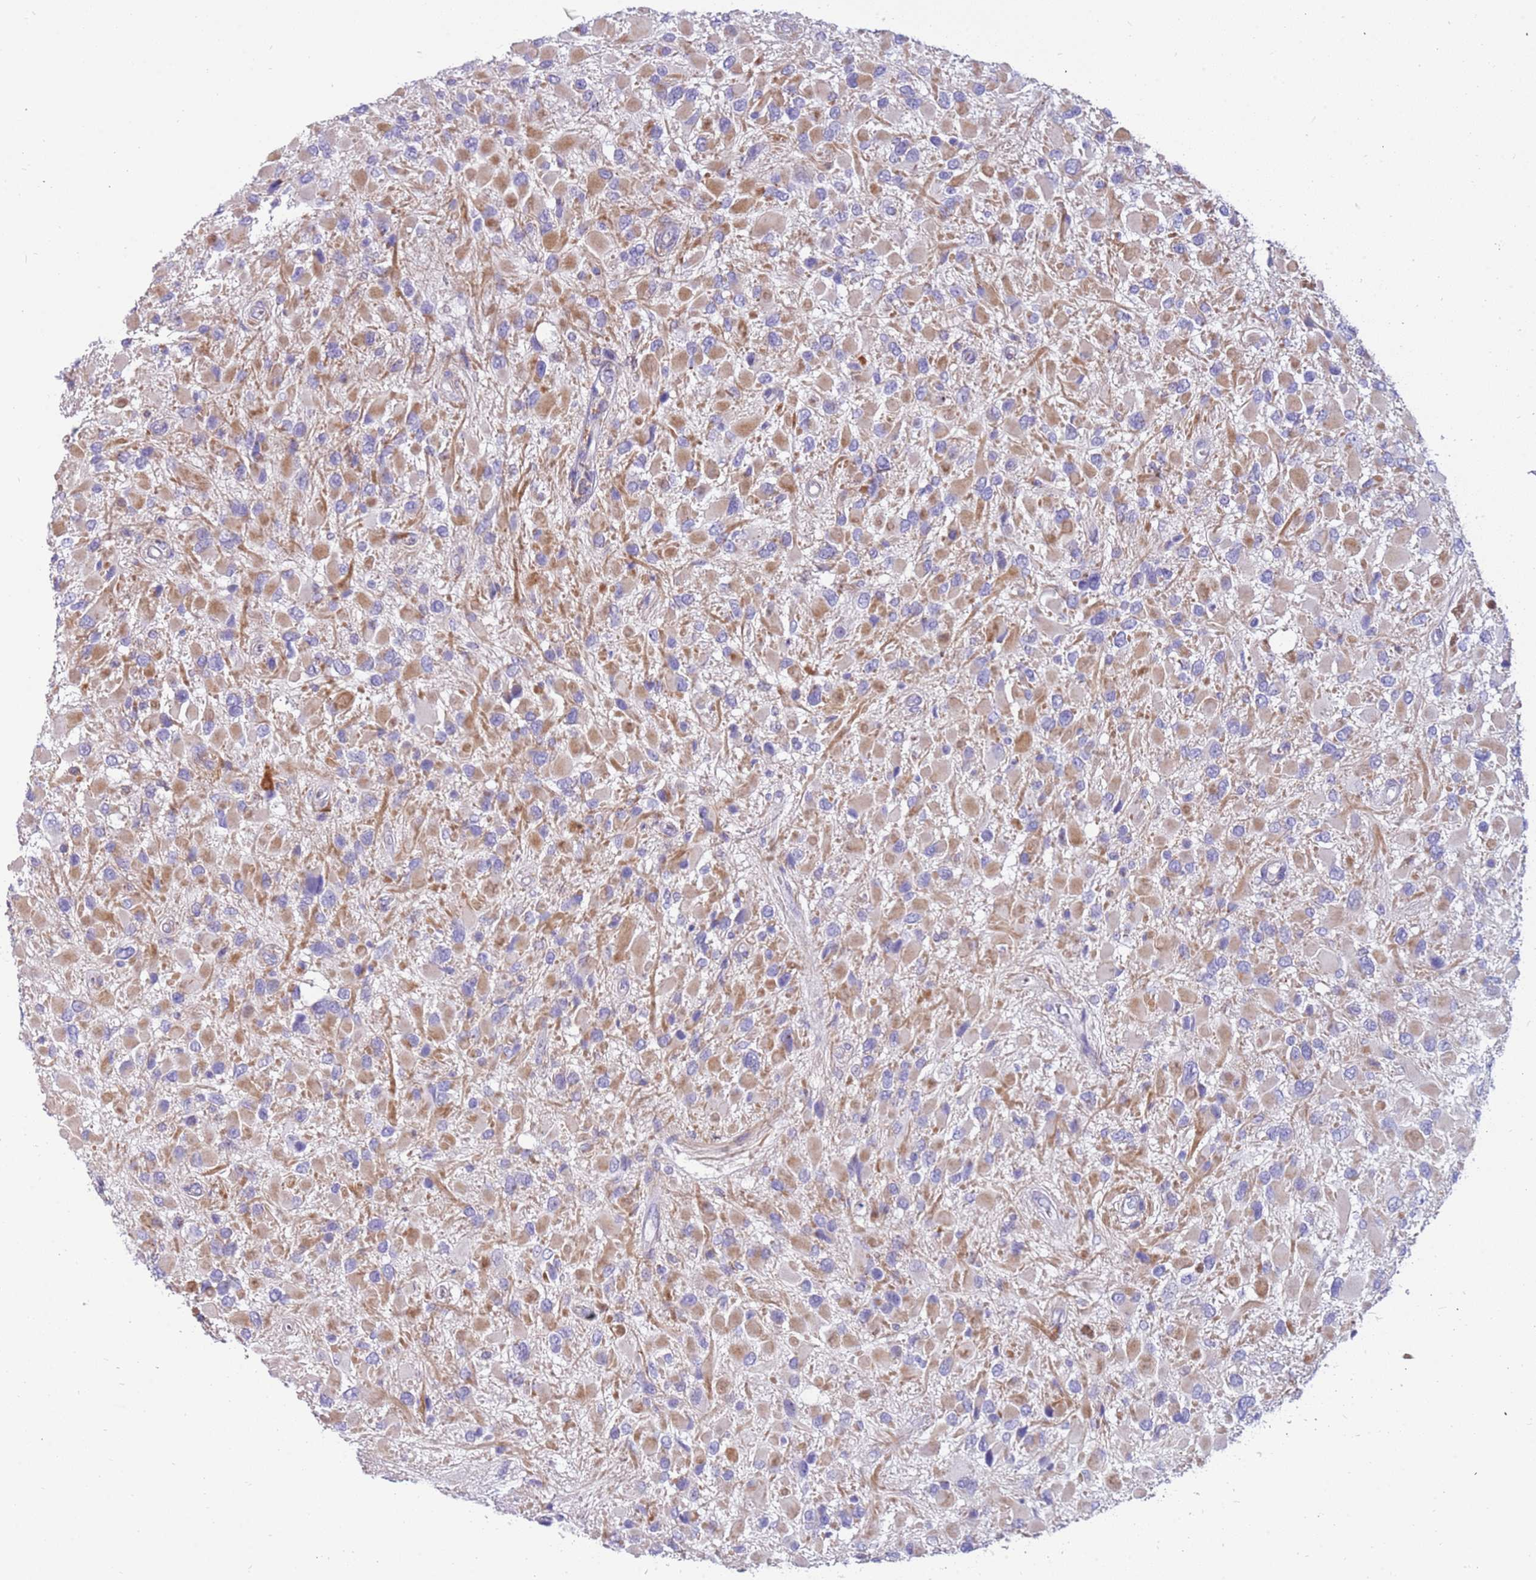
{"staining": {"intensity": "moderate", "quantity": "25%-75%", "location": "cytoplasmic/membranous"}, "tissue": "glioma", "cell_type": "Tumor cells", "image_type": "cancer", "snomed": [{"axis": "morphology", "description": "Glioma, malignant, High grade"}, {"axis": "topography", "description": "Brain"}], "caption": "Glioma tissue displays moderate cytoplasmic/membranous positivity in about 25%-75% of tumor cells The protein of interest is stained brown, and the nuclei are stained in blue (DAB IHC with brightfield microscopy, high magnification).", "gene": "RHCG", "patient": {"sex": "male", "age": 53}}